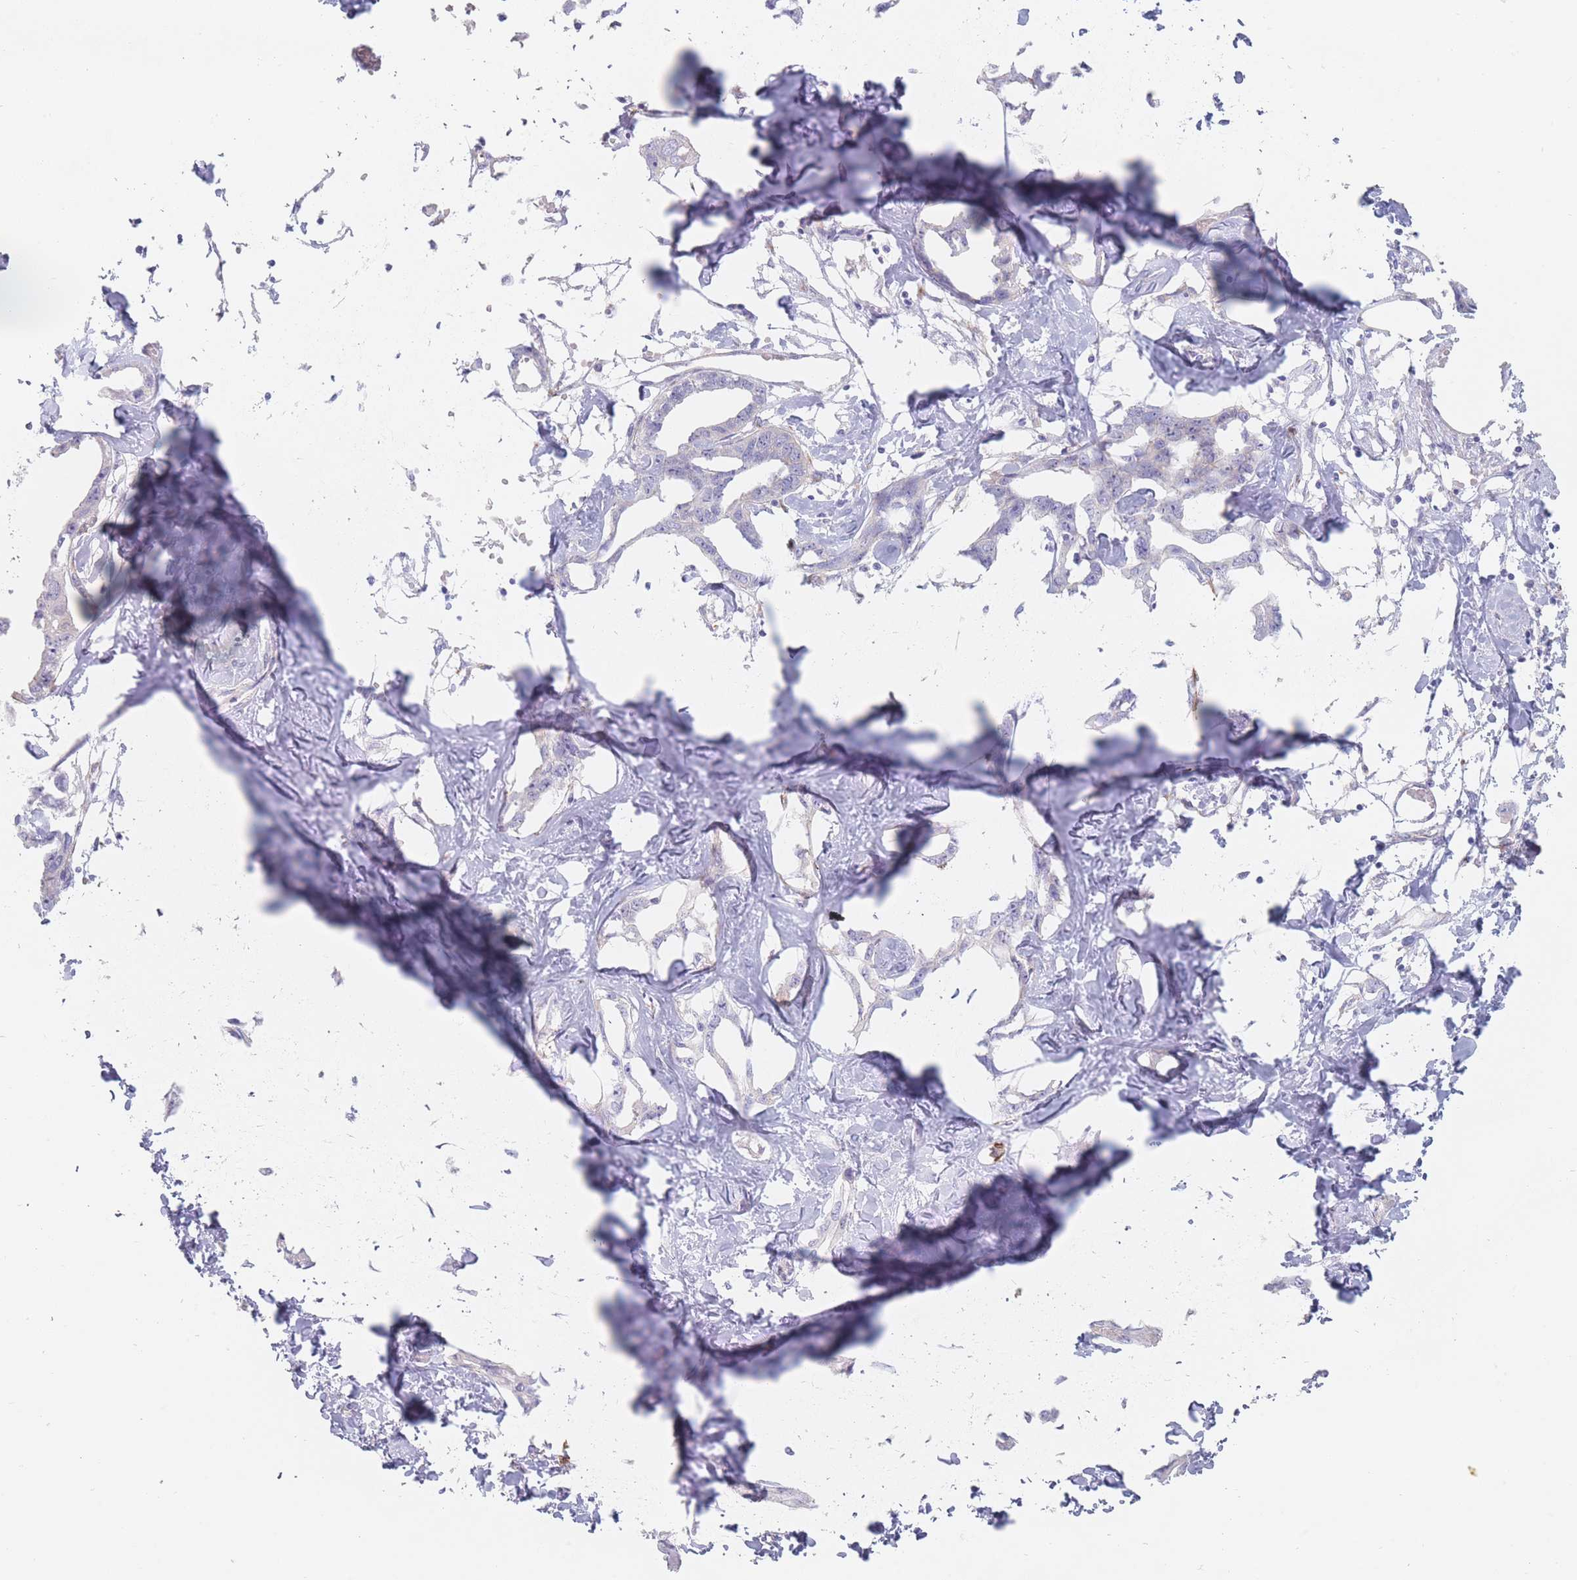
{"staining": {"intensity": "negative", "quantity": "none", "location": "none"}, "tissue": "liver cancer", "cell_type": "Tumor cells", "image_type": "cancer", "snomed": [{"axis": "morphology", "description": "Cholangiocarcinoma"}, {"axis": "topography", "description": "Liver"}], "caption": "The photomicrograph reveals no staining of tumor cells in cholangiocarcinoma (liver).", "gene": "ERBIN", "patient": {"sex": "male", "age": 59}}